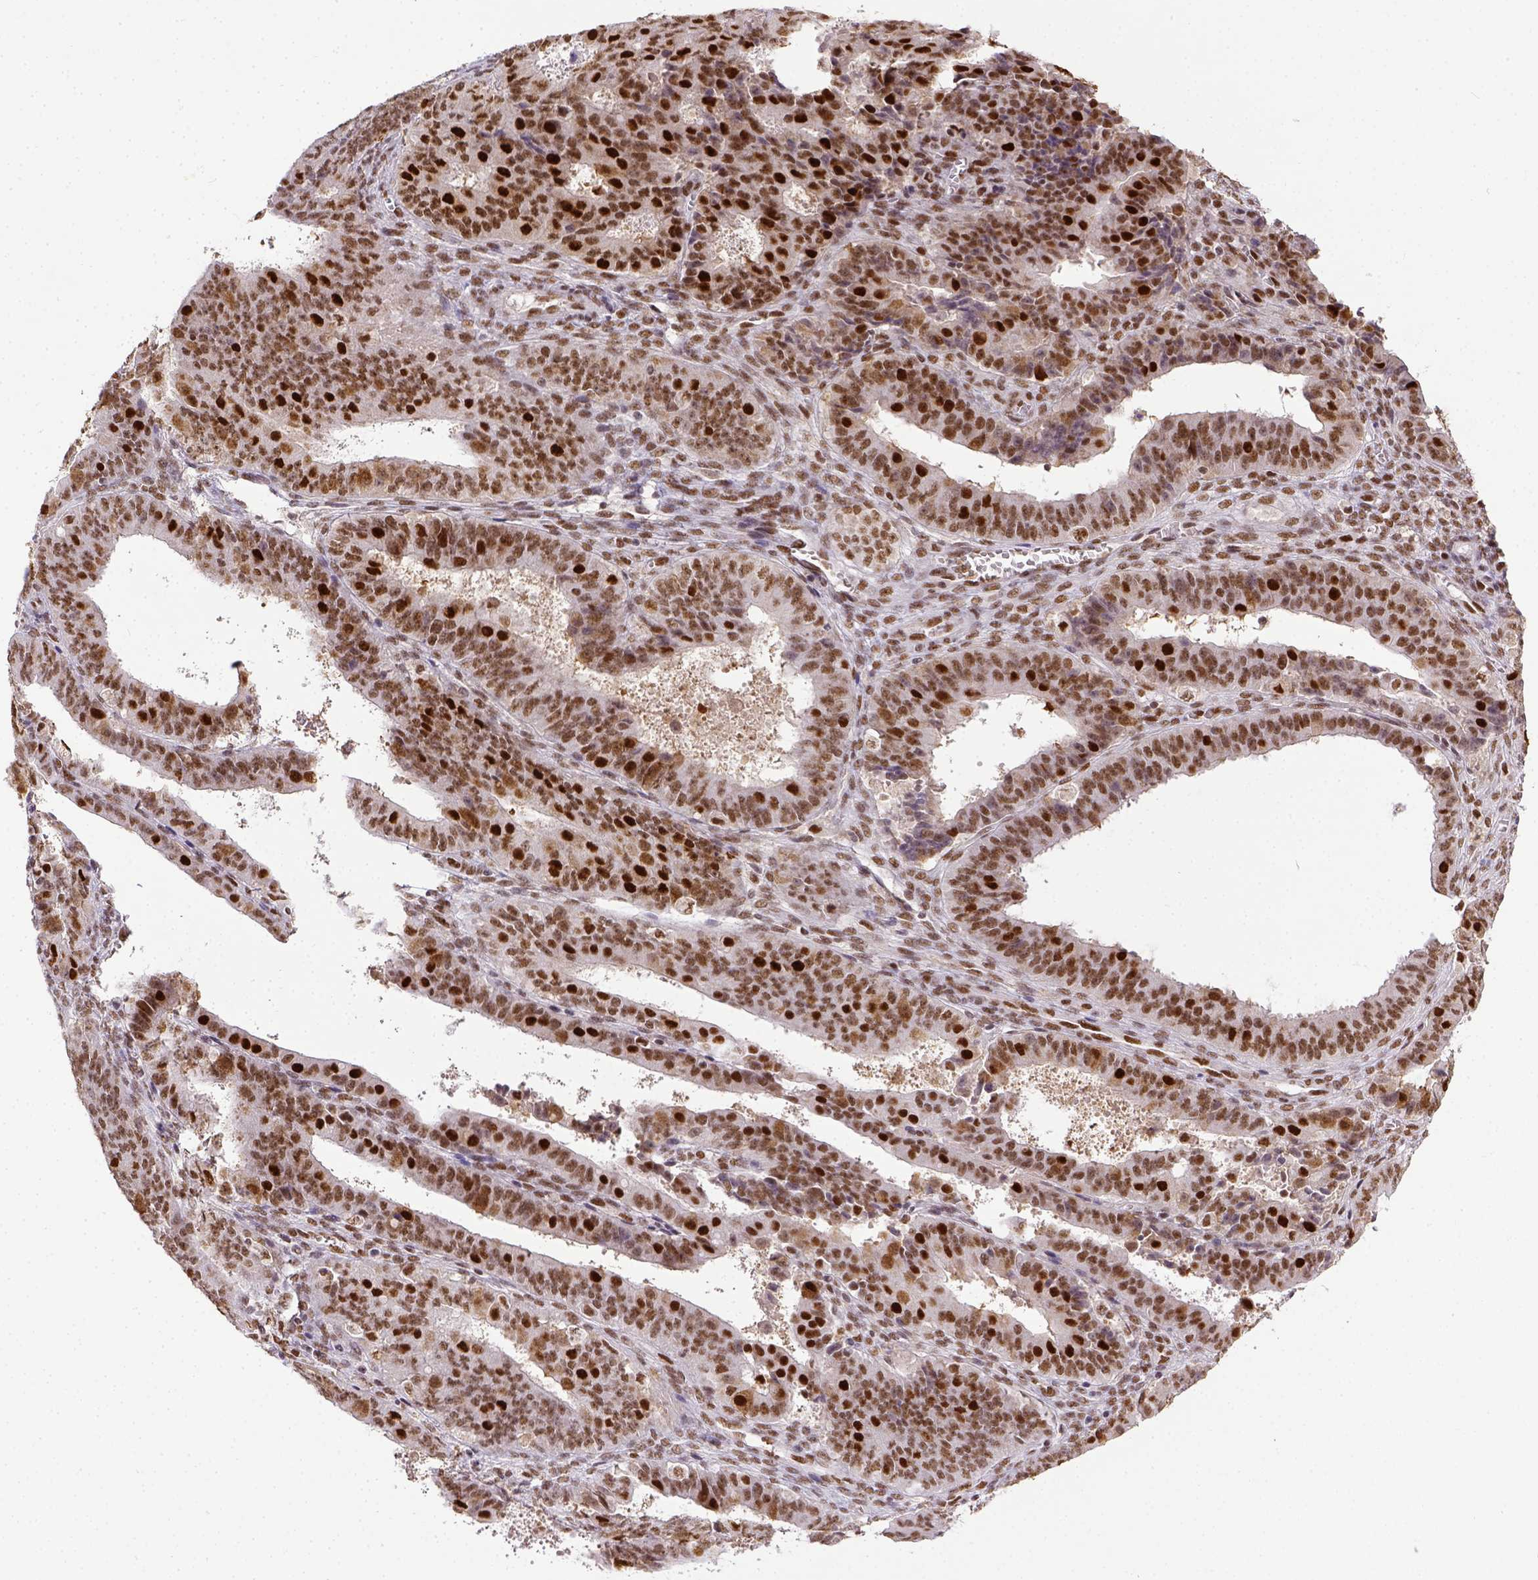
{"staining": {"intensity": "moderate", "quantity": ">75%", "location": "nuclear"}, "tissue": "ovarian cancer", "cell_type": "Tumor cells", "image_type": "cancer", "snomed": [{"axis": "morphology", "description": "Carcinoma, endometroid"}, {"axis": "topography", "description": "Ovary"}], "caption": "This histopathology image reveals immunohistochemistry (IHC) staining of human ovarian cancer (endometroid carcinoma), with medium moderate nuclear staining in approximately >75% of tumor cells.", "gene": "ERCC1", "patient": {"sex": "female", "age": 42}}